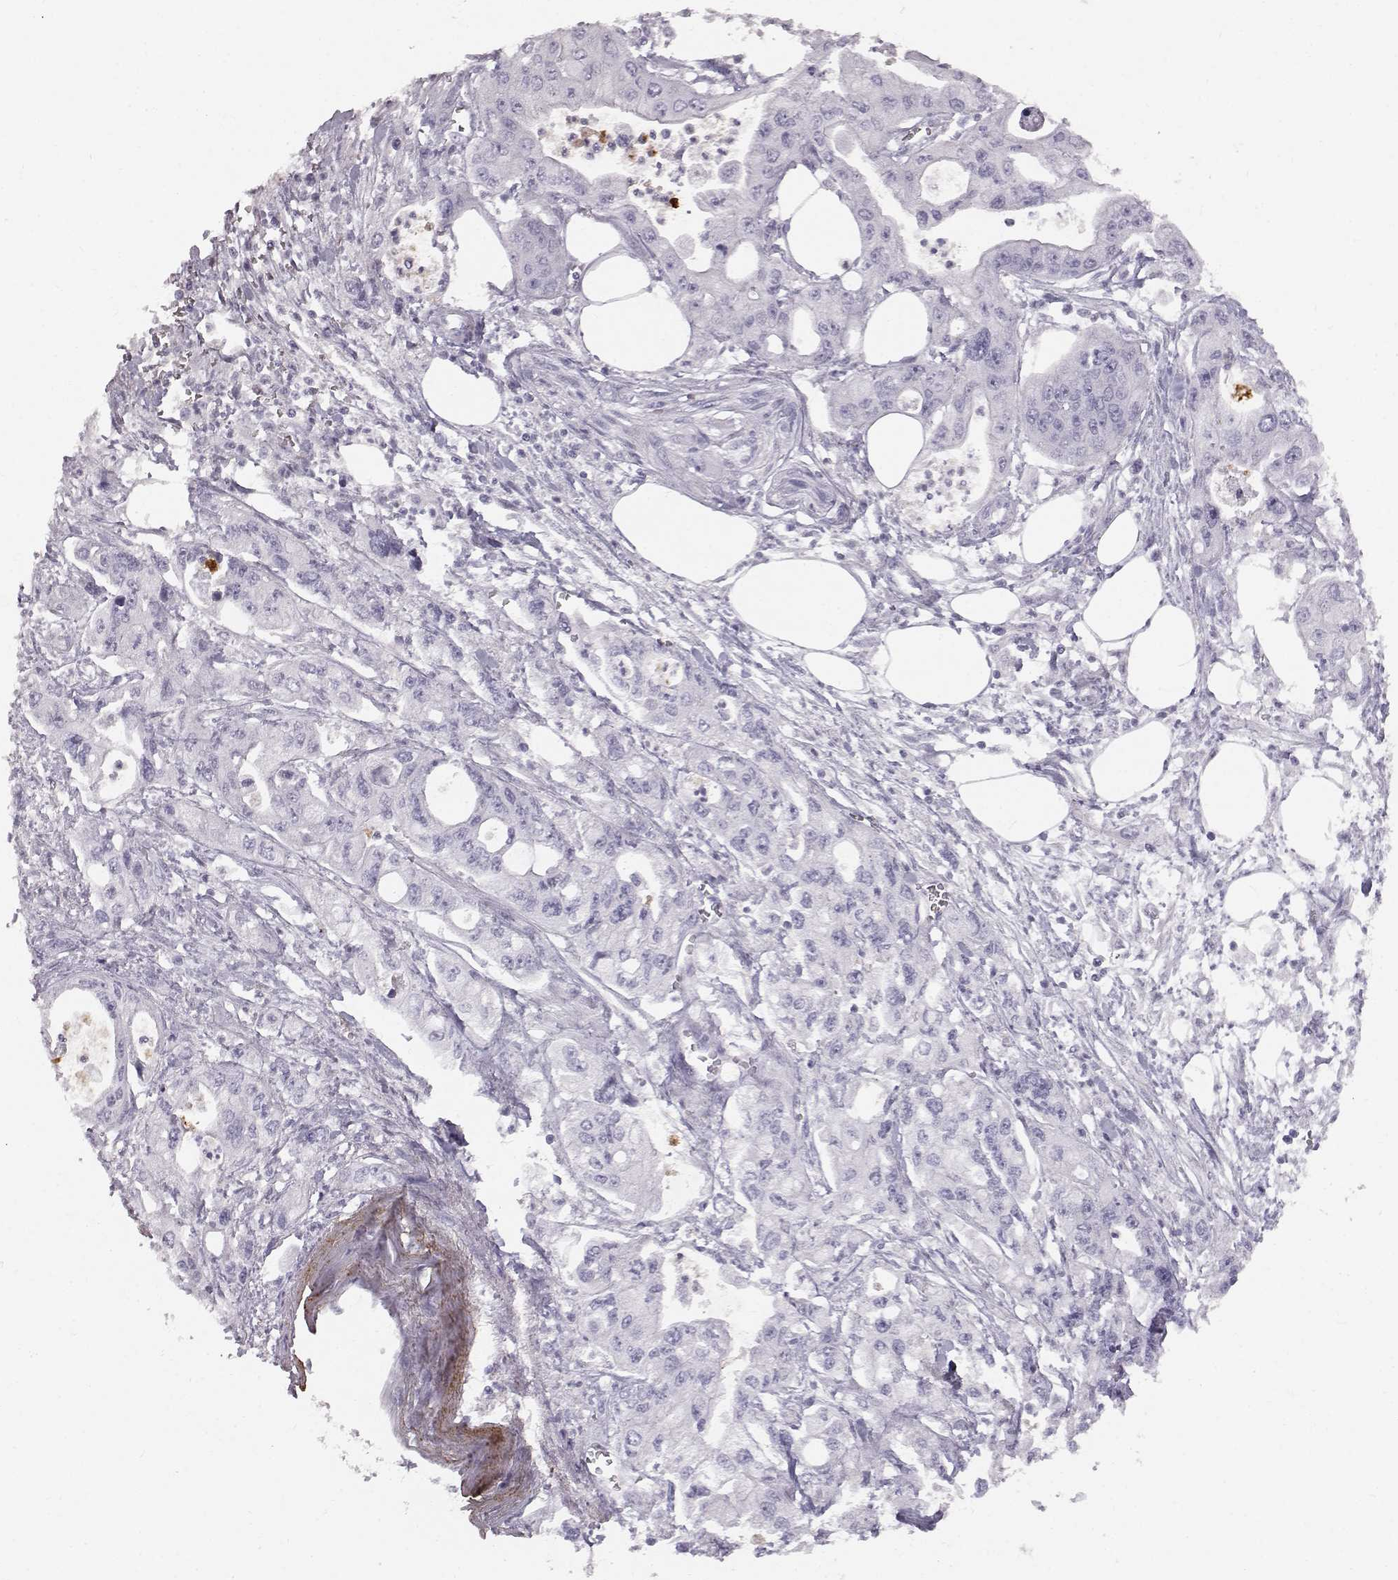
{"staining": {"intensity": "negative", "quantity": "none", "location": "none"}, "tissue": "pancreatic cancer", "cell_type": "Tumor cells", "image_type": "cancer", "snomed": [{"axis": "morphology", "description": "Adenocarcinoma, NOS"}, {"axis": "topography", "description": "Pancreas"}], "caption": "This micrograph is of pancreatic cancer stained with IHC to label a protein in brown with the nuclei are counter-stained blue. There is no staining in tumor cells.", "gene": "KRTAP16-1", "patient": {"sex": "male", "age": 70}}